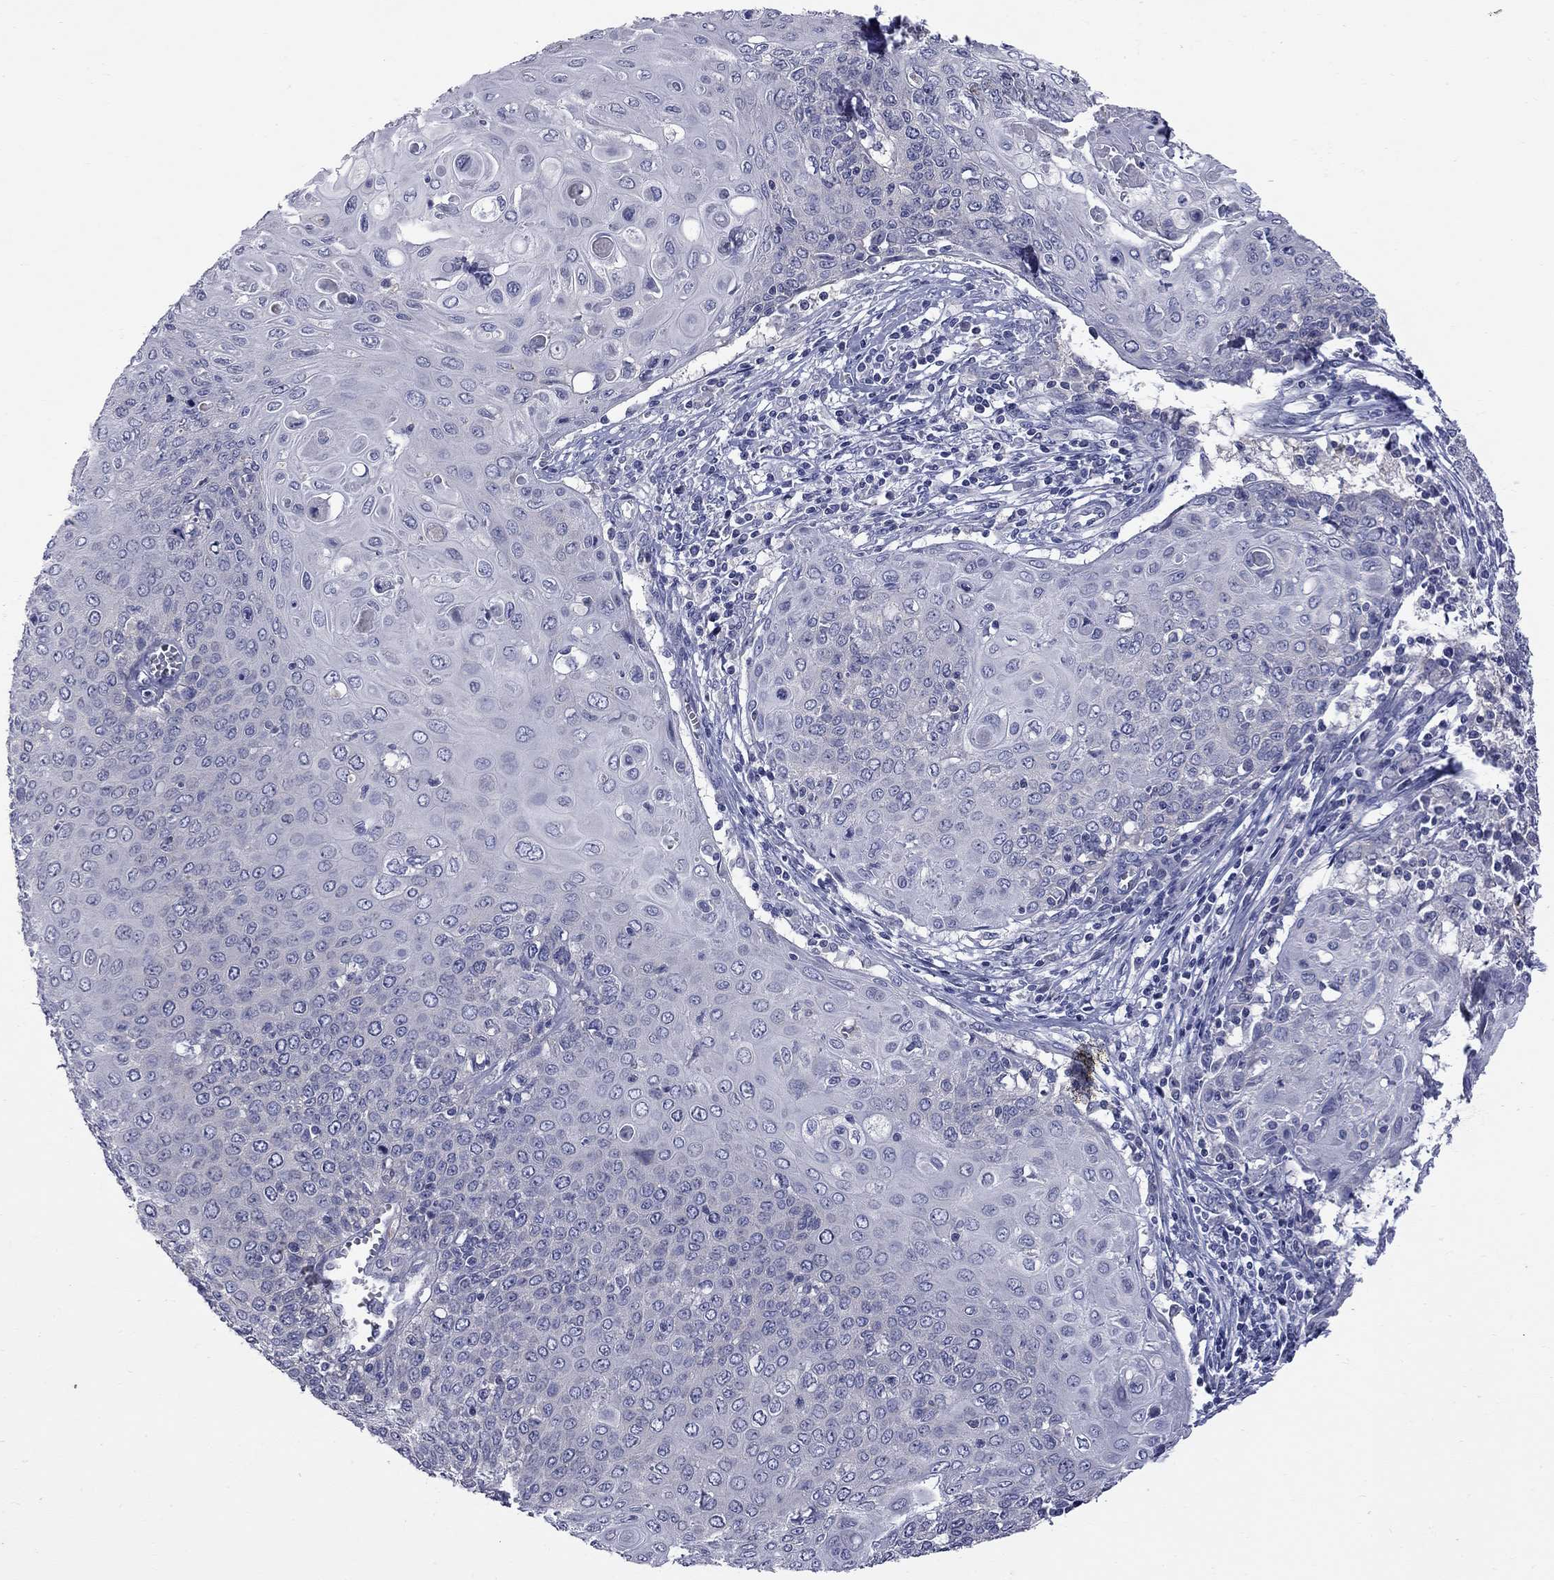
{"staining": {"intensity": "negative", "quantity": "none", "location": "none"}, "tissue": "cervical cancer", "cell_type": "Tumor cells", "image_type": "cancer", "snomed": [{"axis": "morphology", "description": "Squamous cell carcinoma, NOS"}, {"axis": "topography", "description": "Cervix"}], "caption": "This is an IHC image of squamous cell carcinoma (cervical). There is no staining in tumor cells.", "gene": "ABCB4", "patient": {"sex": "female", "age": 39}}